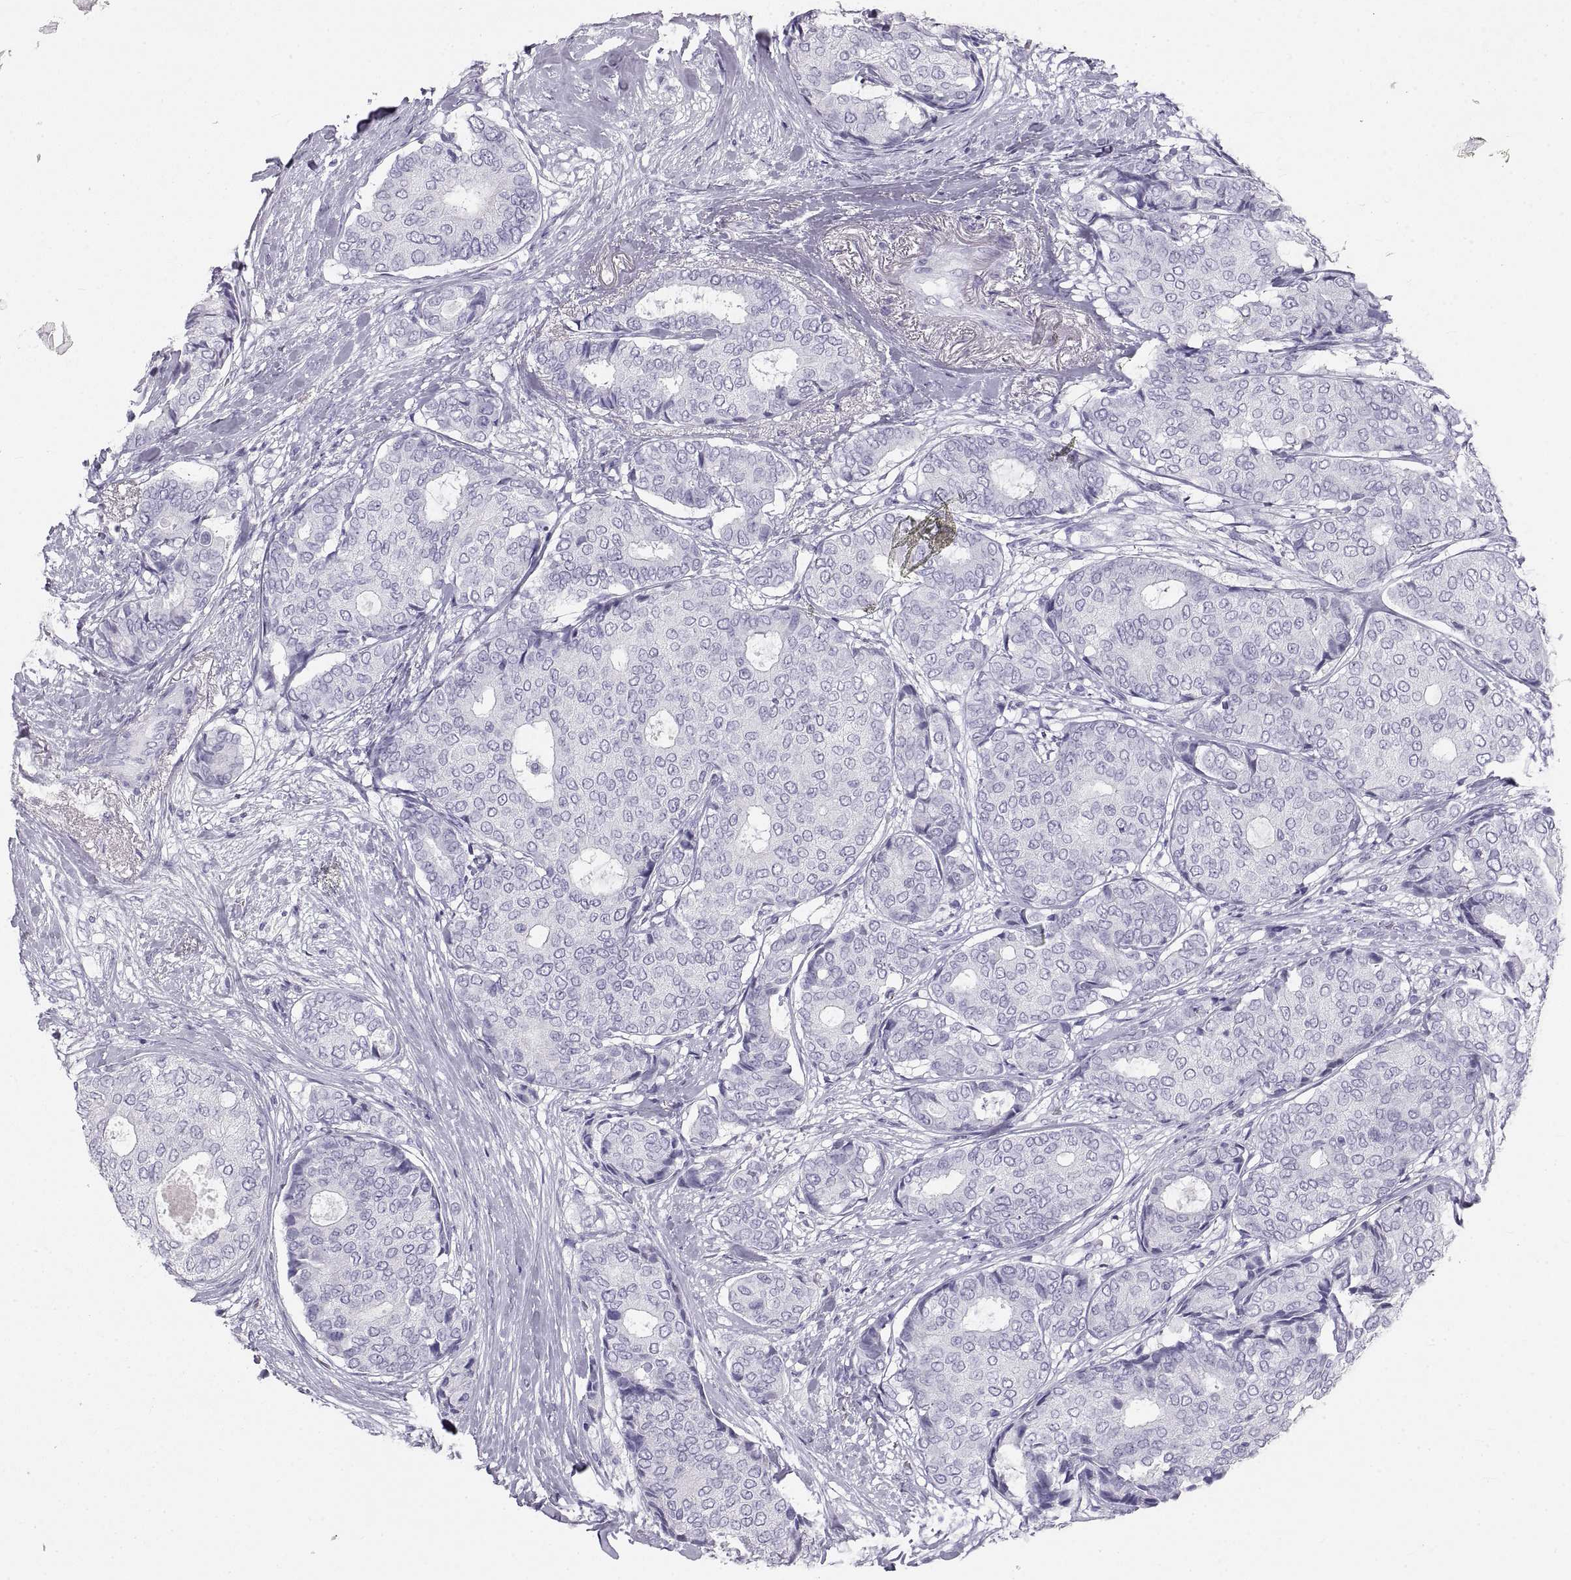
{"staining": {"intensity": "negative", "quantity": "none", "location": "none"}, "tissue": "breast cancer", "cell_type": "Tumor cells", "image_type": "cancer", "snomed": [{"axis": "morphology", "description": "Duct carcinoma"}, {"axis": "topography", "description": "Breast"}], "caption": "High power microscopy micrograph of an immunohistochemistry (IHC) micrograph of infiltrating ductal carcinoma (breast), revealing no significant staining in tumor cells.", "gene": "RLBP1", "patient": {"sex": "female", "age": 75}}